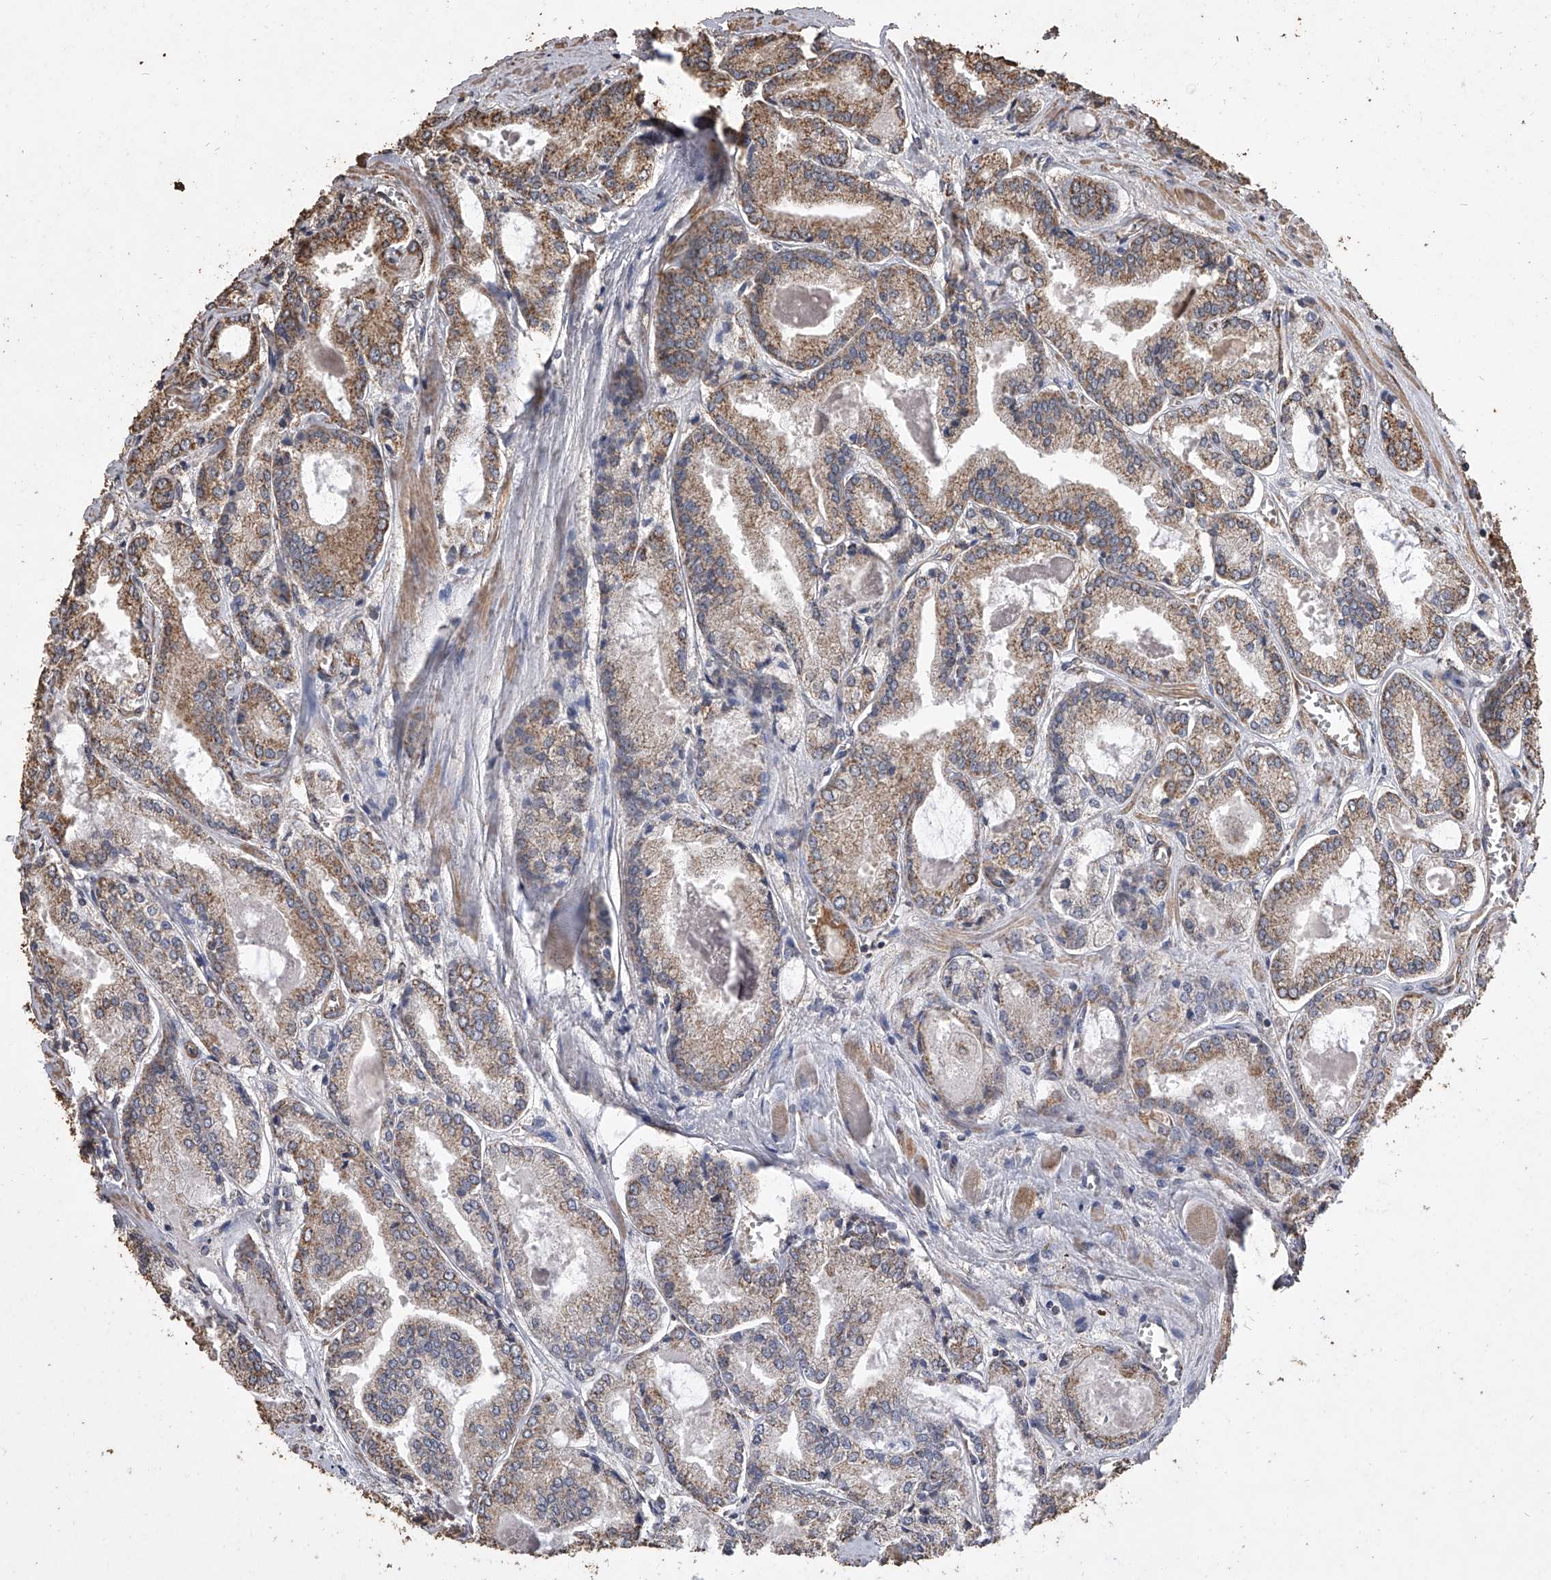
{"staining": {"intensity": "moderate", "quantity": ">75%", "location": "cytoplasmic/membranous"}, "tissue": "prostate cancer", "cell_type": "Tumor cells", "image_type": "cancer", "snomed": [{"axis": "morphology", "description": "Adenocarcinoma, Low grade"}, {"axis": "topography", "description": "Prostate"}], "caption": "High-magnification brightfield microscopy of prostate adenocarcinoma (low-grade) stained with DAB (brown) and counterstained with hematoxylin (blue). tumor cells exhibit moderate cytoplasmic/membranous positivity is identified in about>75% of cells. (Brightfield microscopy of DAB IHC at high magnification).", "gene": "MRPL28", "patient": {"sex": "male", "age": 67}}